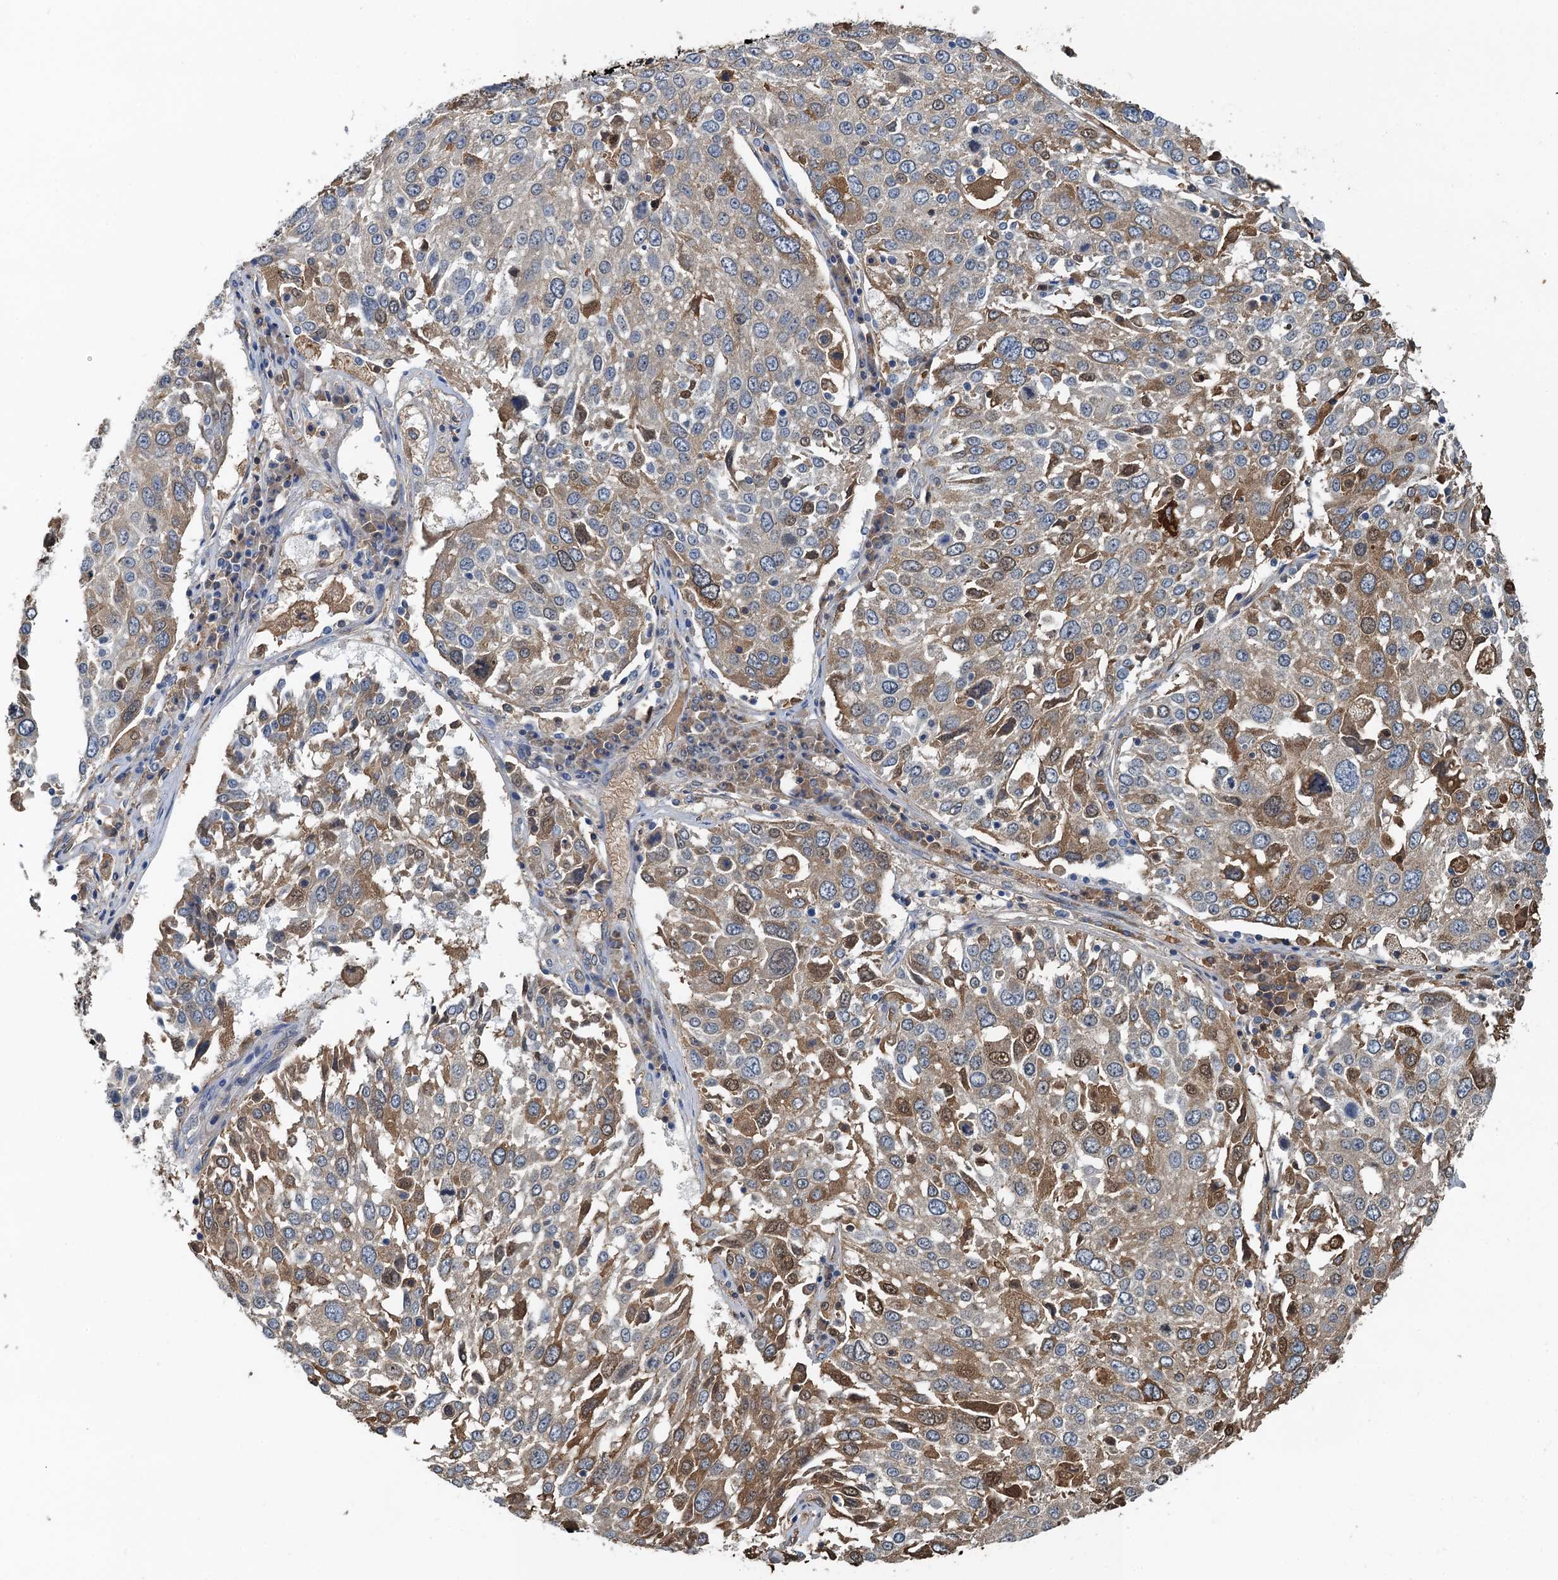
{"staining": {"intensity": "moderate", "quantity": "25%-75%", "location": "cytoplasmic/membranous,nuclear"}, "tissue": "lung cancer", "cell_type": "Tumor cells", "image_type": "cancer", "snomed": [{"axis": "morphology", "description": "Squamous cell carcinoma, NOS"}, {"axis": "topography", "description": "Lung"}], "caption": "Lung cancer (squamous cell carcinoma) stained for a protein shows moderate cytoplasmic/membranous and nuclear positivity in tumor cells.", "gene": "LSM14B", "patient": {"sex": "male", "age": 65}}